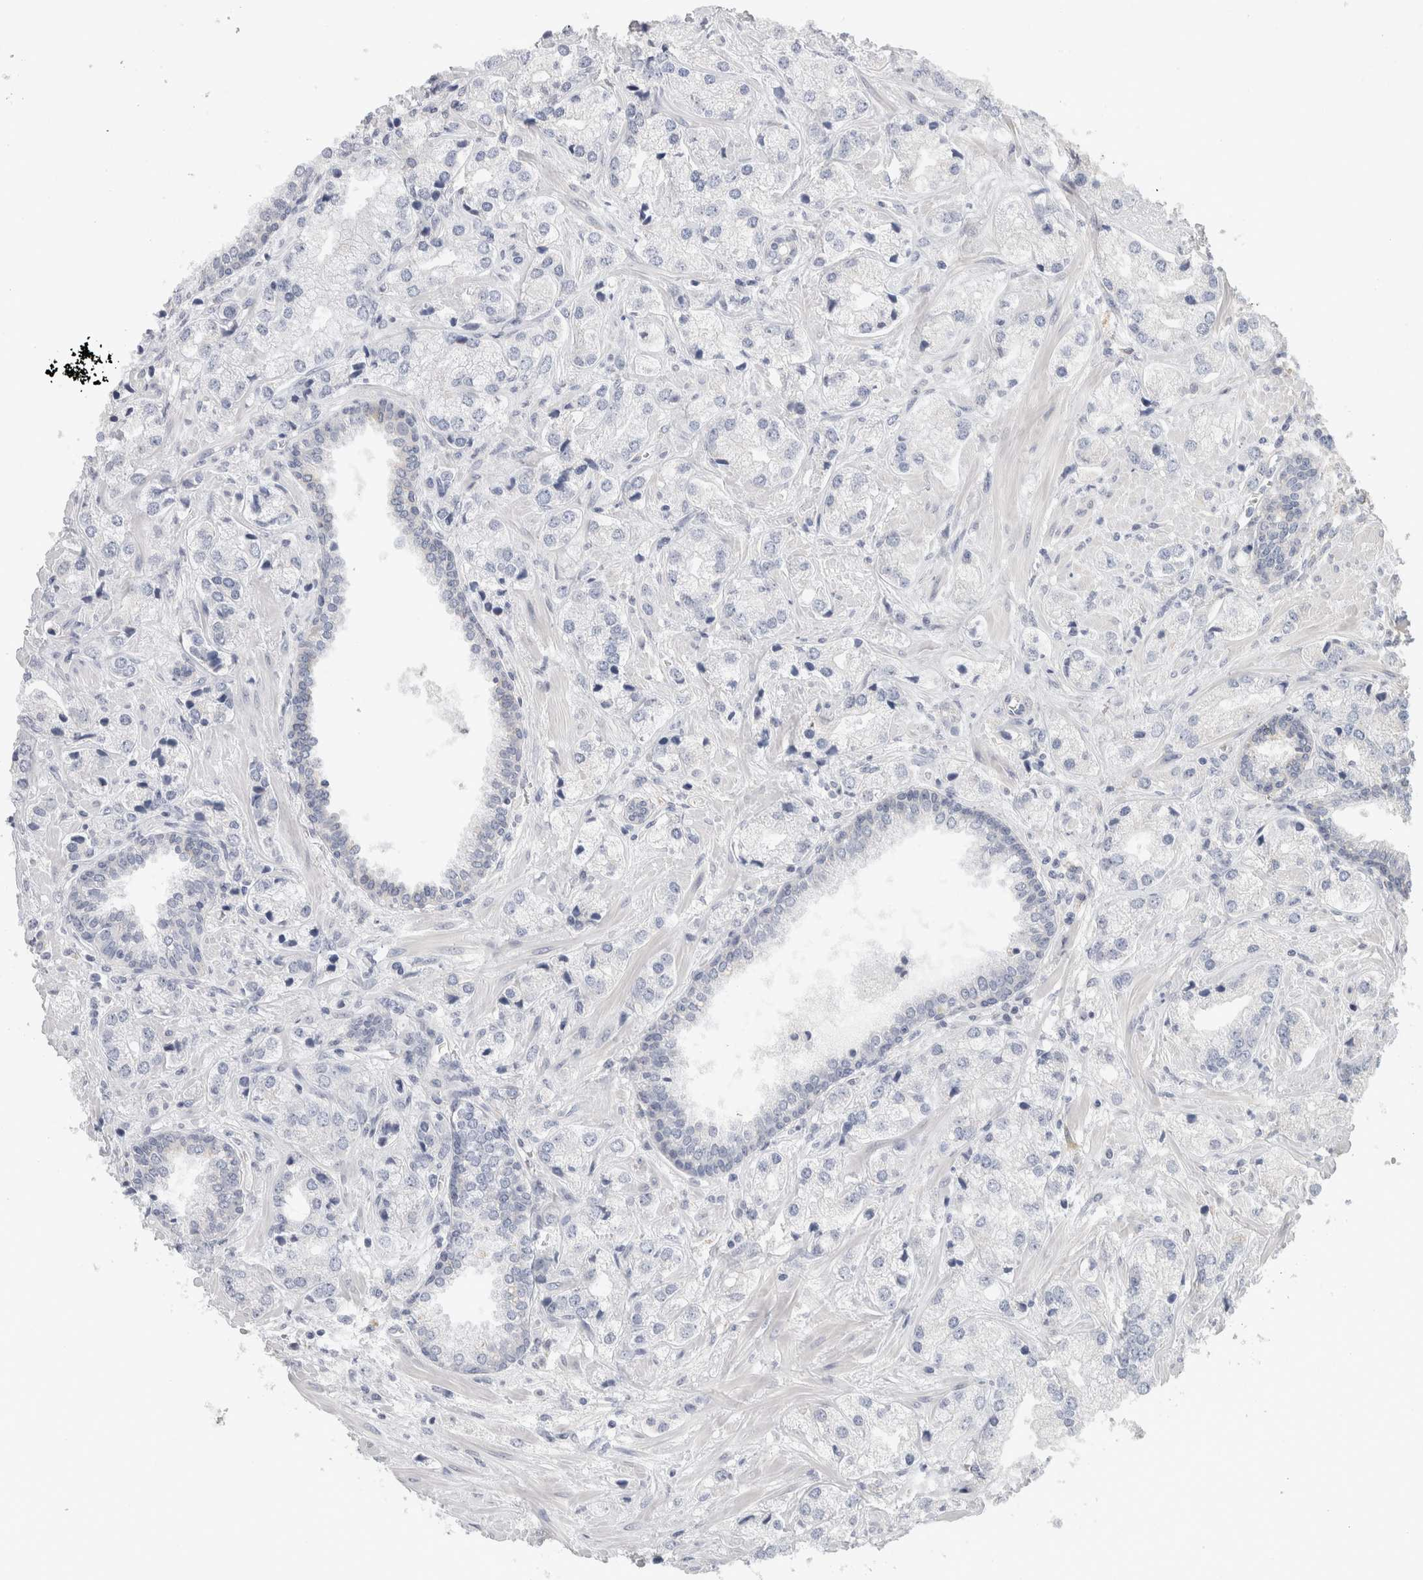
{"staining": {"intensity": "negative", "quantity": "none", "location": "none"}, "tissue": "prostate cancer", "cell_type": "Tumor cells", "image_type": "cancer", "snomed": [{"axis": "morphology", "description": "Adenocarcinoma, High grade"}, {"axis": "topography", "description": "Prostate"}], "caption": "Photomicrograph shows no protein positivity in tumor cells of prostate adenocarcinoma (high-grade) tissue.", "gene": "SYTL5", "patient": {"sex": "male", "age": 66}}